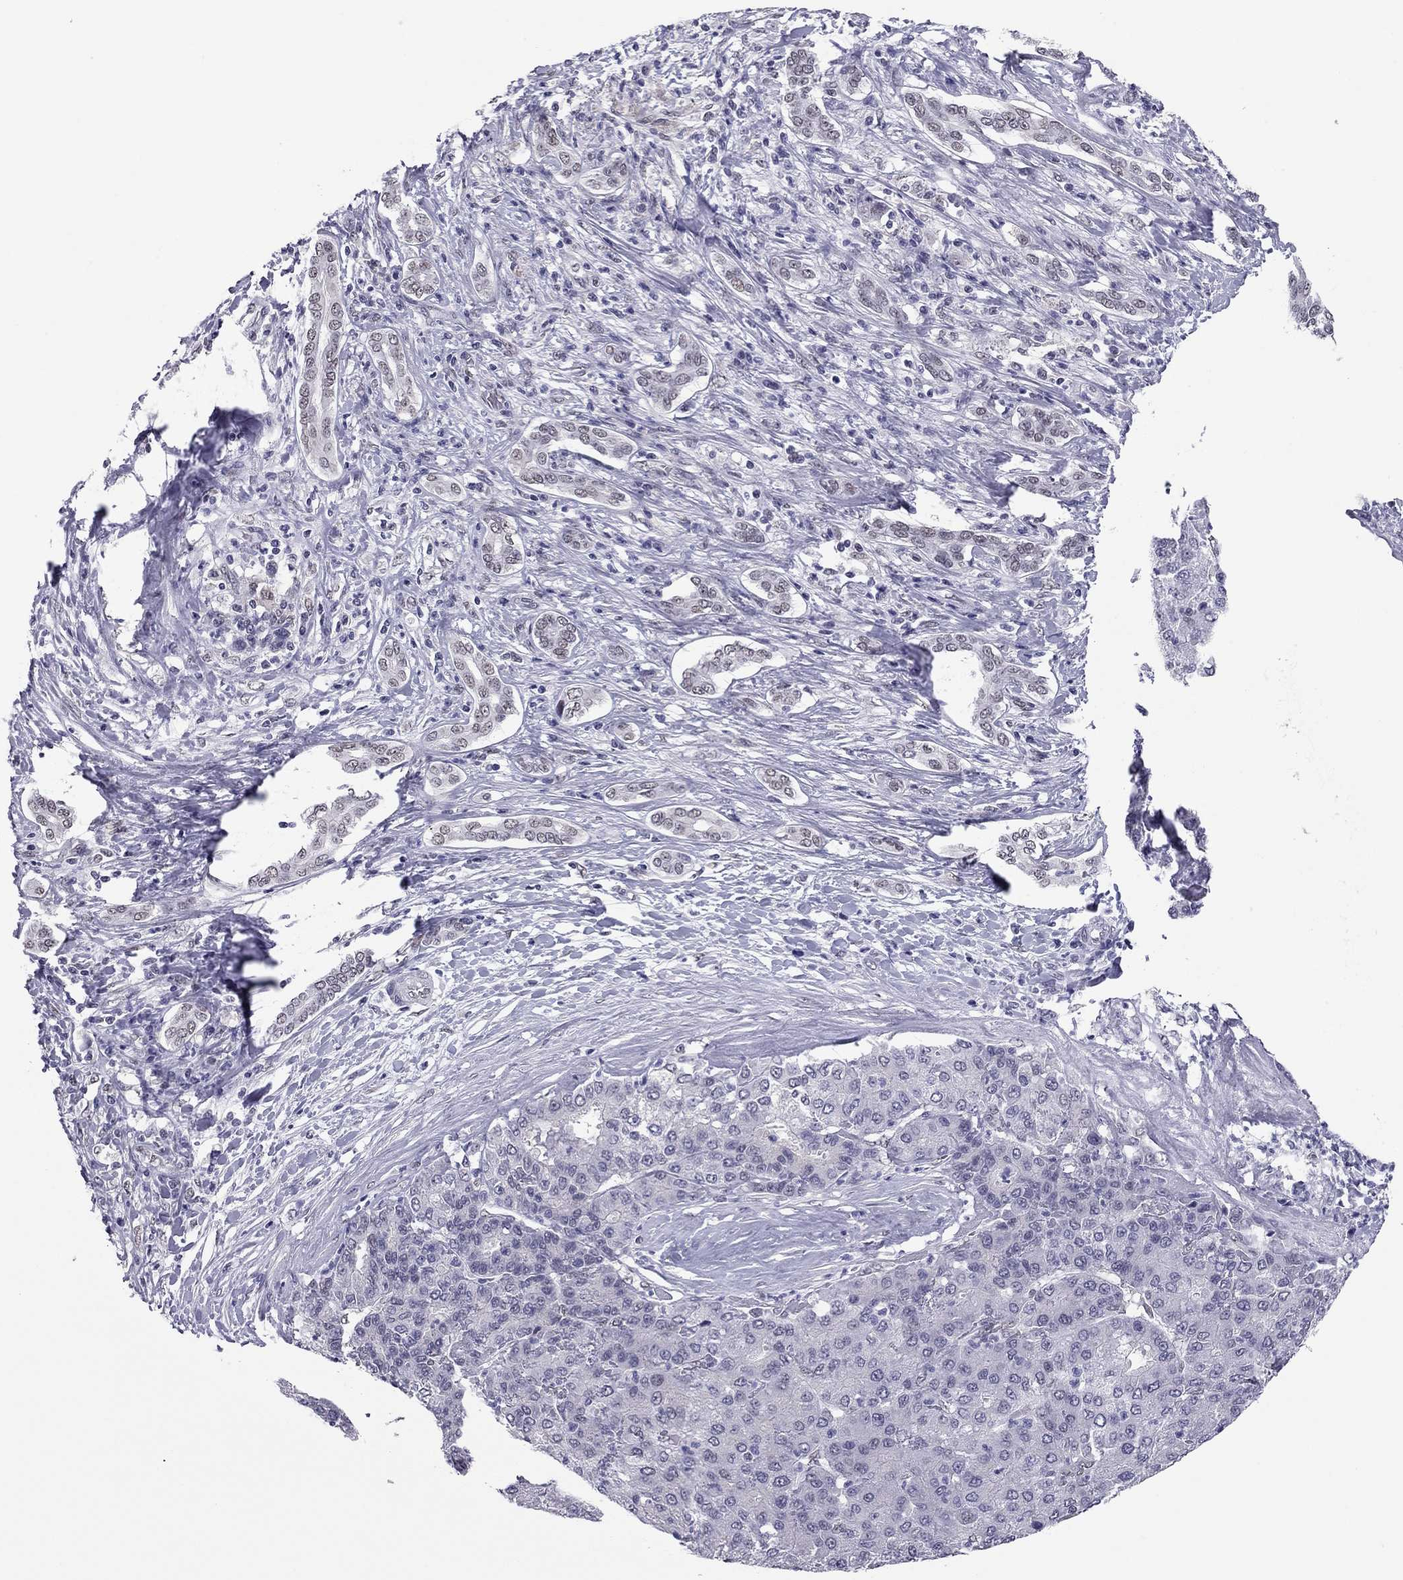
{"staining": {"intensity": "negative", "quantity": "none", "location": "none"}, "tissue": "liver cancer", "cell_type": "Tumor cells", "image_type": "cancer", "snomed": [{"axis": "morphology", "description": "Carcinoma, Hepatocellular, NOS"}, {"axis": "topography", "description": "Liver"}], "caption": "Tumor cells show no significant protein expression in liver cancer.", "gene": "DOT1L", "patient": {"sex": "male", "age": 65}}